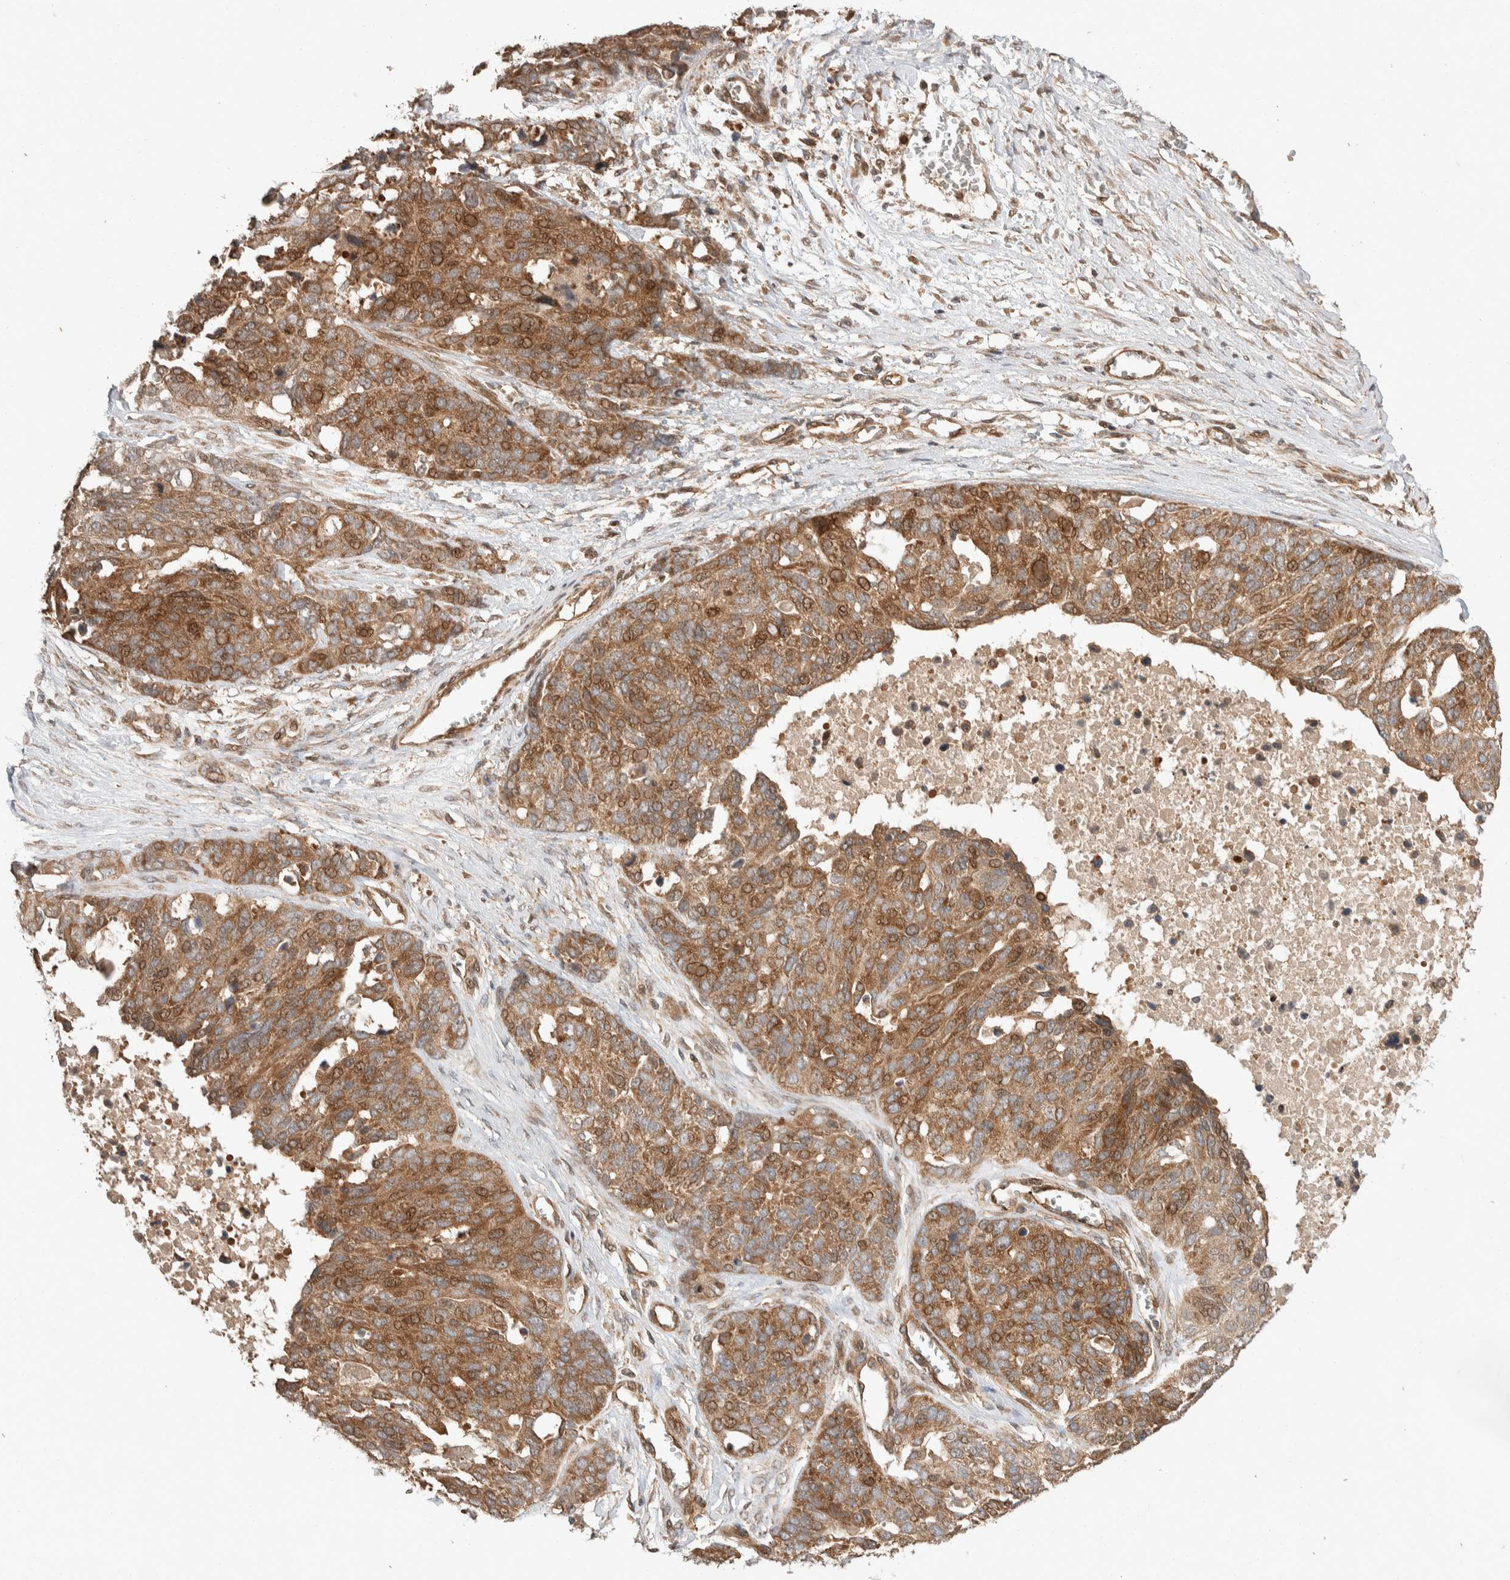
{"staining": {"intensity": "moderate", "quantity": ">75%", "location": "cytoplasmic/membranous"}, "tissue": "ovarian cancer", "cell_type": "Tumor cells", "image_type": "cancer", "snomed": [{"axis": "morphology", "description": "Cystadenocarcinoma, serous, NOS"}, {"axis": "topography", "description": "Ovary"}], "caption": "Tumor cells display medium levels of moderate cytoplasmic/membranous expression in approximately >75% of cells in ovarian cancer (serous cystadenocarcinoma).", "gene": "ERC1", "patient": {"sex": "female", "age": 44}}